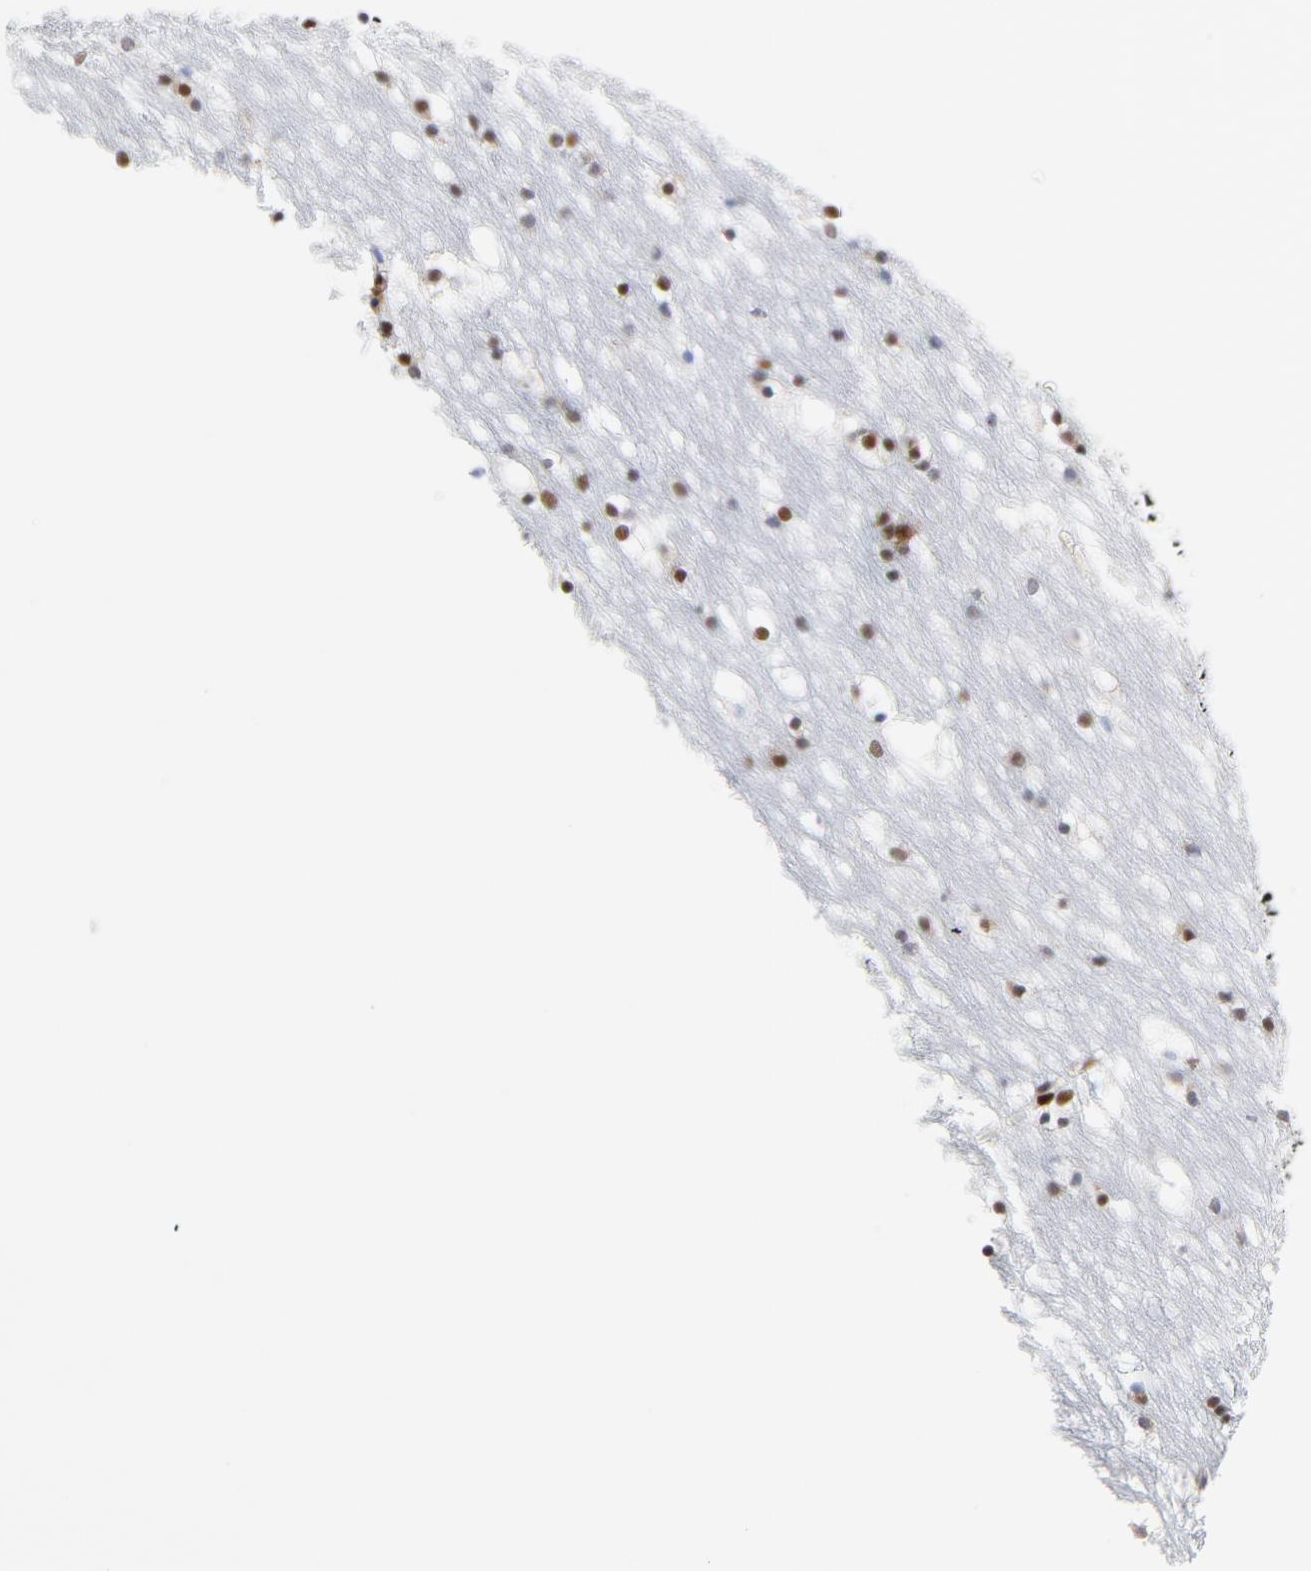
{"staining": {"intensity": "strong", "quantity": ">75%", "location": "nuclear"}, "tissue": "caudate", "cell_type": "Glial cells", "image_type": "normal", "snomed": [{"axis": "morphology", "description": "Normal tissue, NOS"}, {"axis": "topography", "description": "Lateral ventricle wall"}], "caption": "Immunohistochemical staining of normal caudate displays strong nuclear protein staining in about >75% of glial cells.", "gene": "XRCC5", "patient": {"sex": "male", "age": 45}}